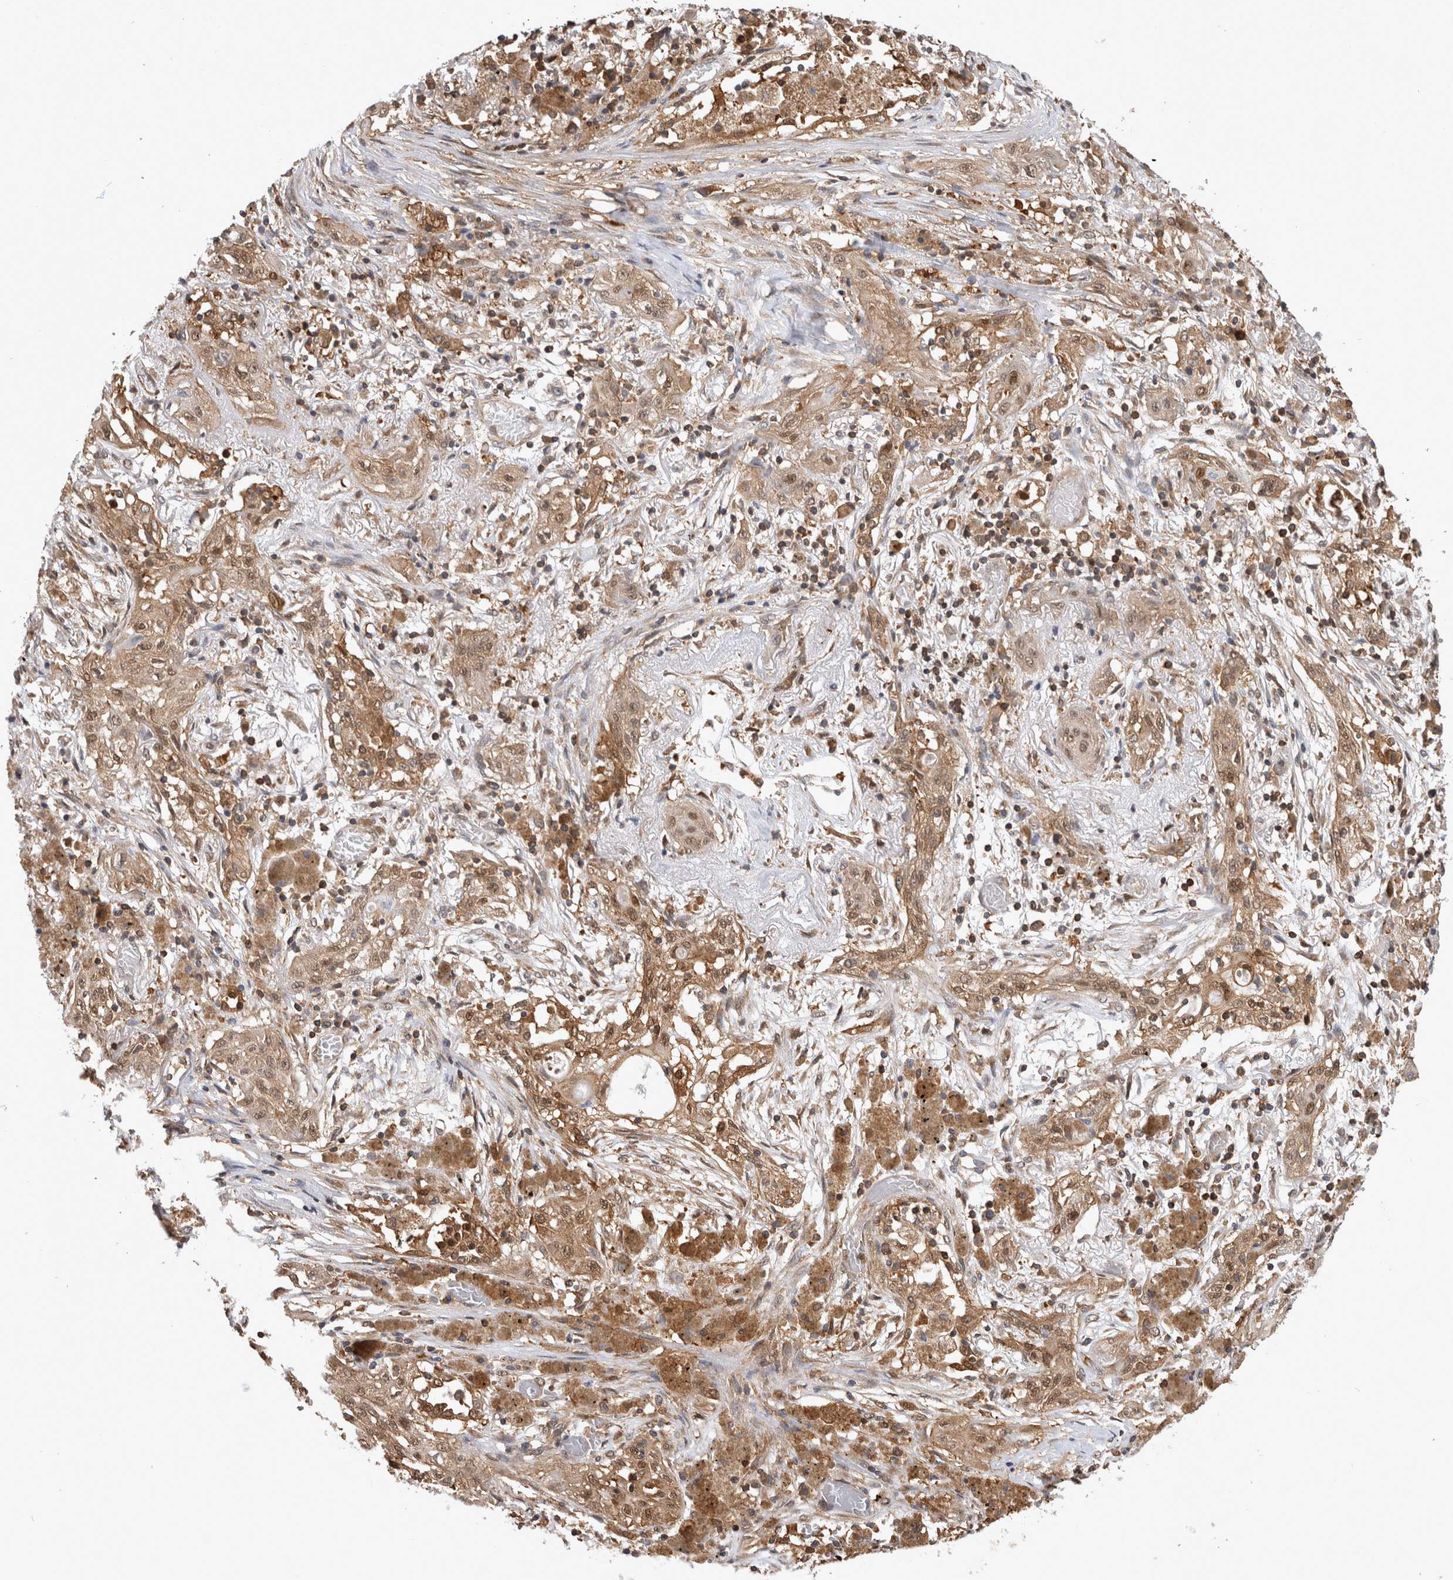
{"staining": {"intensity": "moderate", "quantity": ">75%", "location": "cytoplasmic/membranous,nuclear"}, "tissue": "lung cancer", "cell_type": "Tumor cells", "image_type": "cancer", "snomed": [{"axis": "morphology", "description": "Squamous cell carcinoma, NOS"}, {"axis": "topography", "description": "Lung"}], "caption": "Approximately >75% of tumor cells in lung cancer (squamous cell carcinoma) display moderate cytoplasmic/membranous and nuclear protein positivity as visualized by brown immunohistochemical staining.", "gene": "ASTN2", "patient": {"sex": "female", "age": 47}}